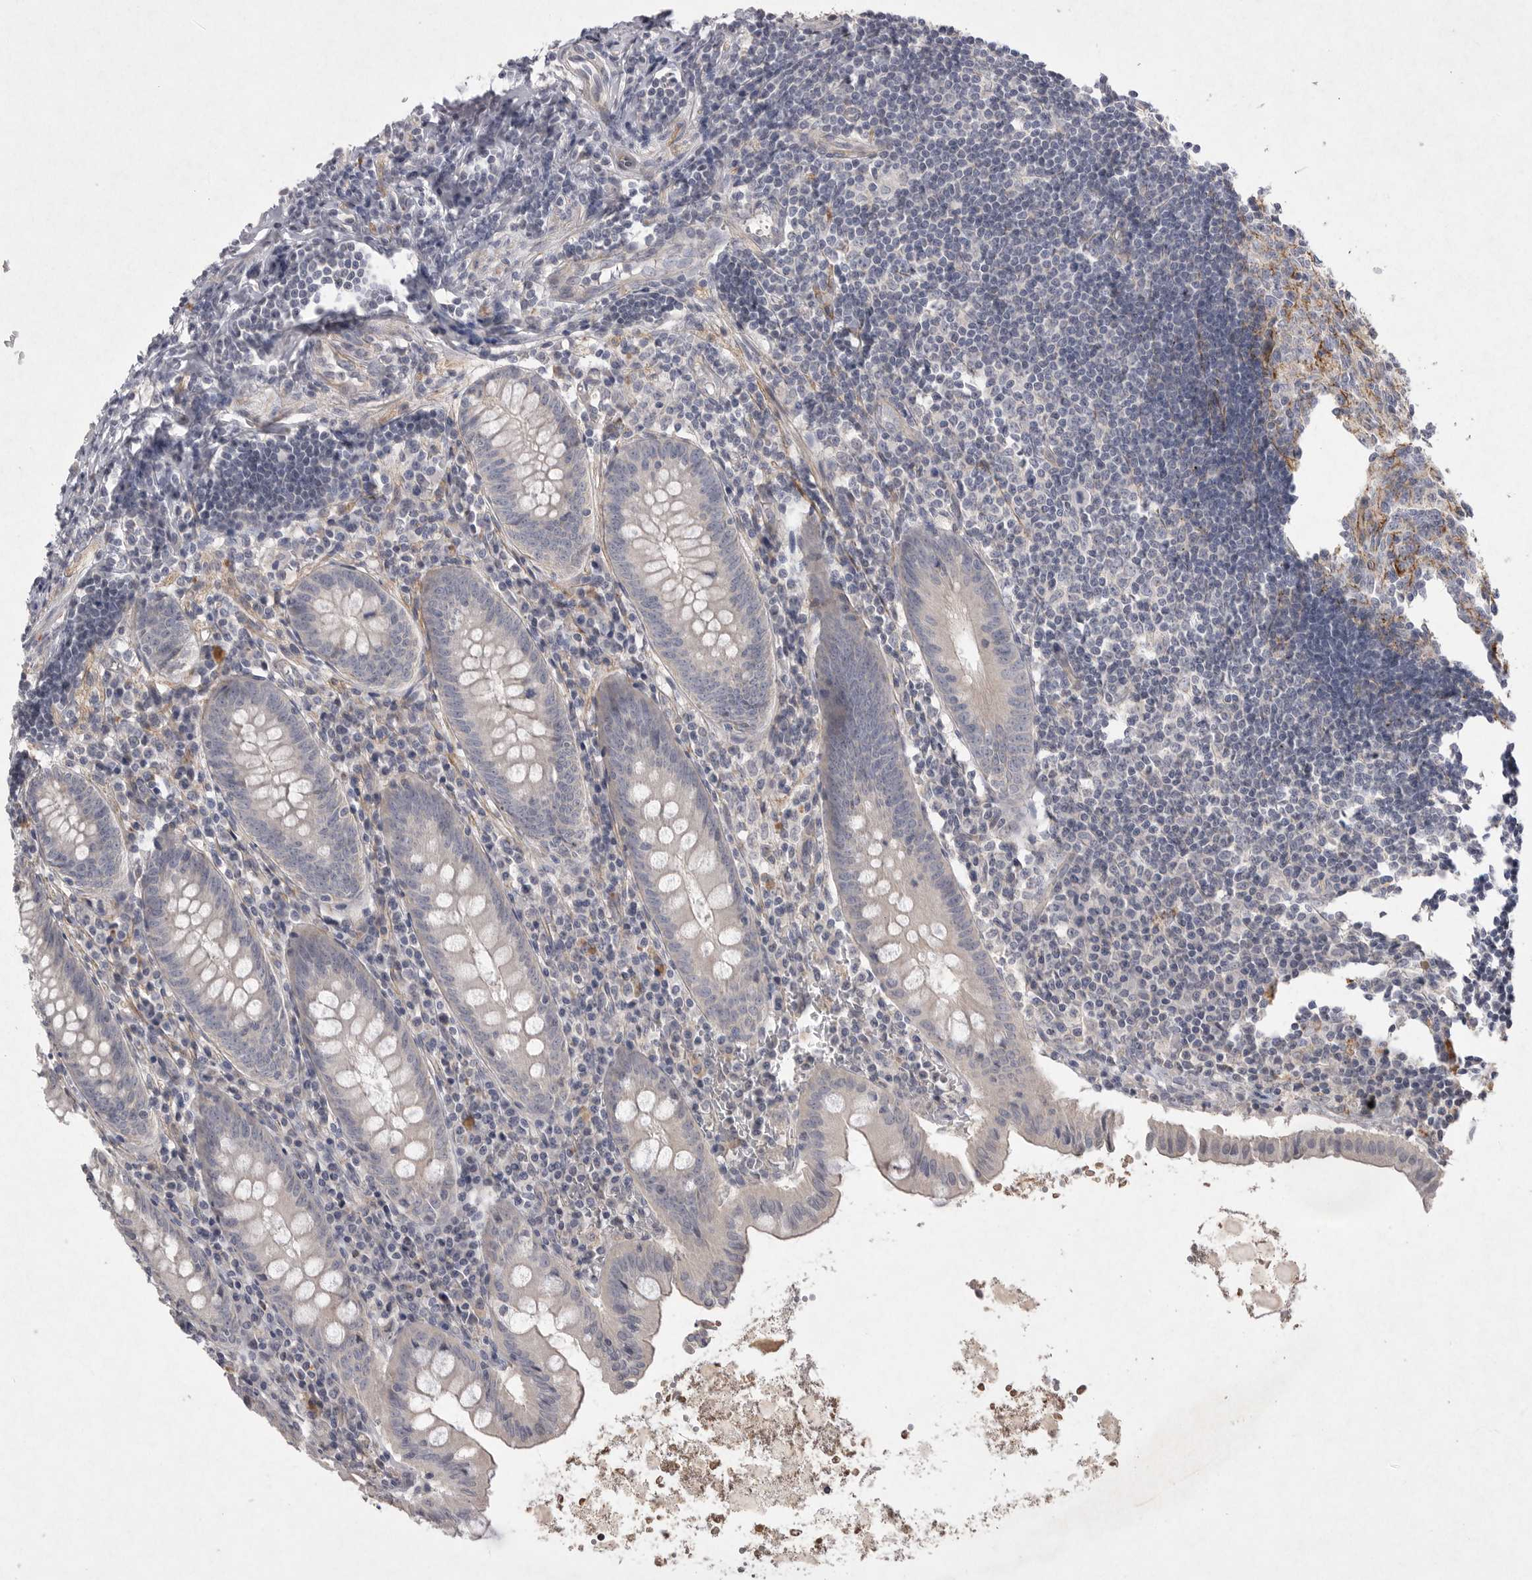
{"staining": {"intensity": "negative", "quantity": "none", "location": "none"}, "tissue": "appendix", "cell_type": "Glandular cells", "image_type": "normal", "snomed": [{"axis": "morphology", "description": "Normal tissue, NOS"}, {"axis": "topography", "description": "Appendix"}], "caption": "Immunohistochemistry (IHC) photomicrograph of unremarkable appendix stained for a protein (brown), which reveals no staining in glandular cells. (Brightfield microscopy of DAB (3,3'-diaminobenzidine) immunohistochemistry (IHC) at high magnification).", "gene": "VANGL2", "patient": {"sex": "female", "age": 54}}